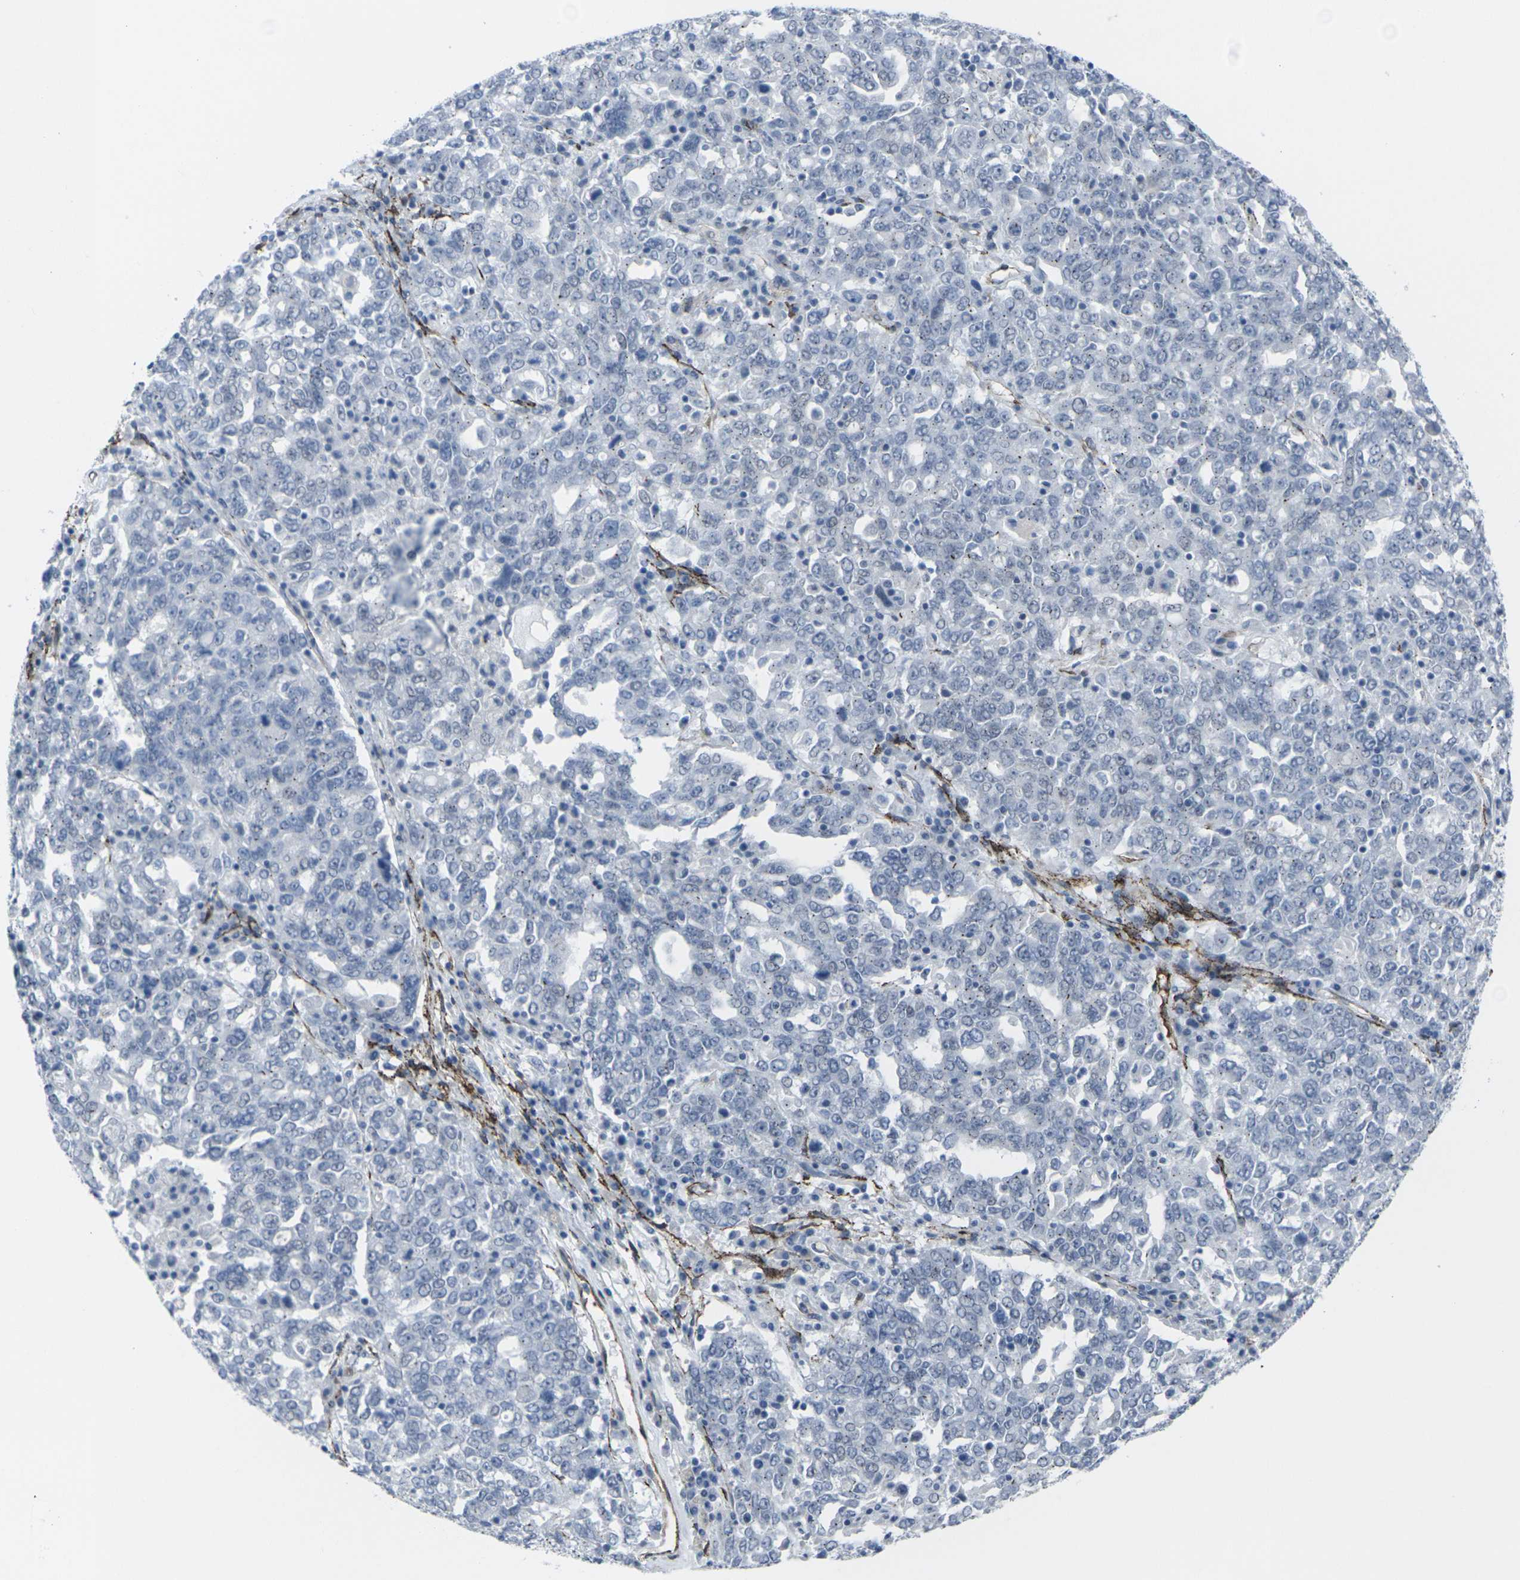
{"staining": {"intensity": "negative", "quantity": "none", "location": "none"}, "tissue": "ovarian cancer", "cell_type": "Tumor cells", "image_type": "cancer", "snomed": [{"axis": "morphology", "description": "Carcinoma, endometroid"}, {"axis": "topography", "description": "Ovary"}], "caption": "DAB immunohistochemical staining of human ovarian endometroid carcinoma shows no significant expression in tumor cells. The staining is performed using DAB (3,3'-diaminobenzidine) brown chromogen with nuclei counter-stained in using hematoxylin.", "gene": "CDH11", "patient": {"sex": "female", "age": 62}}